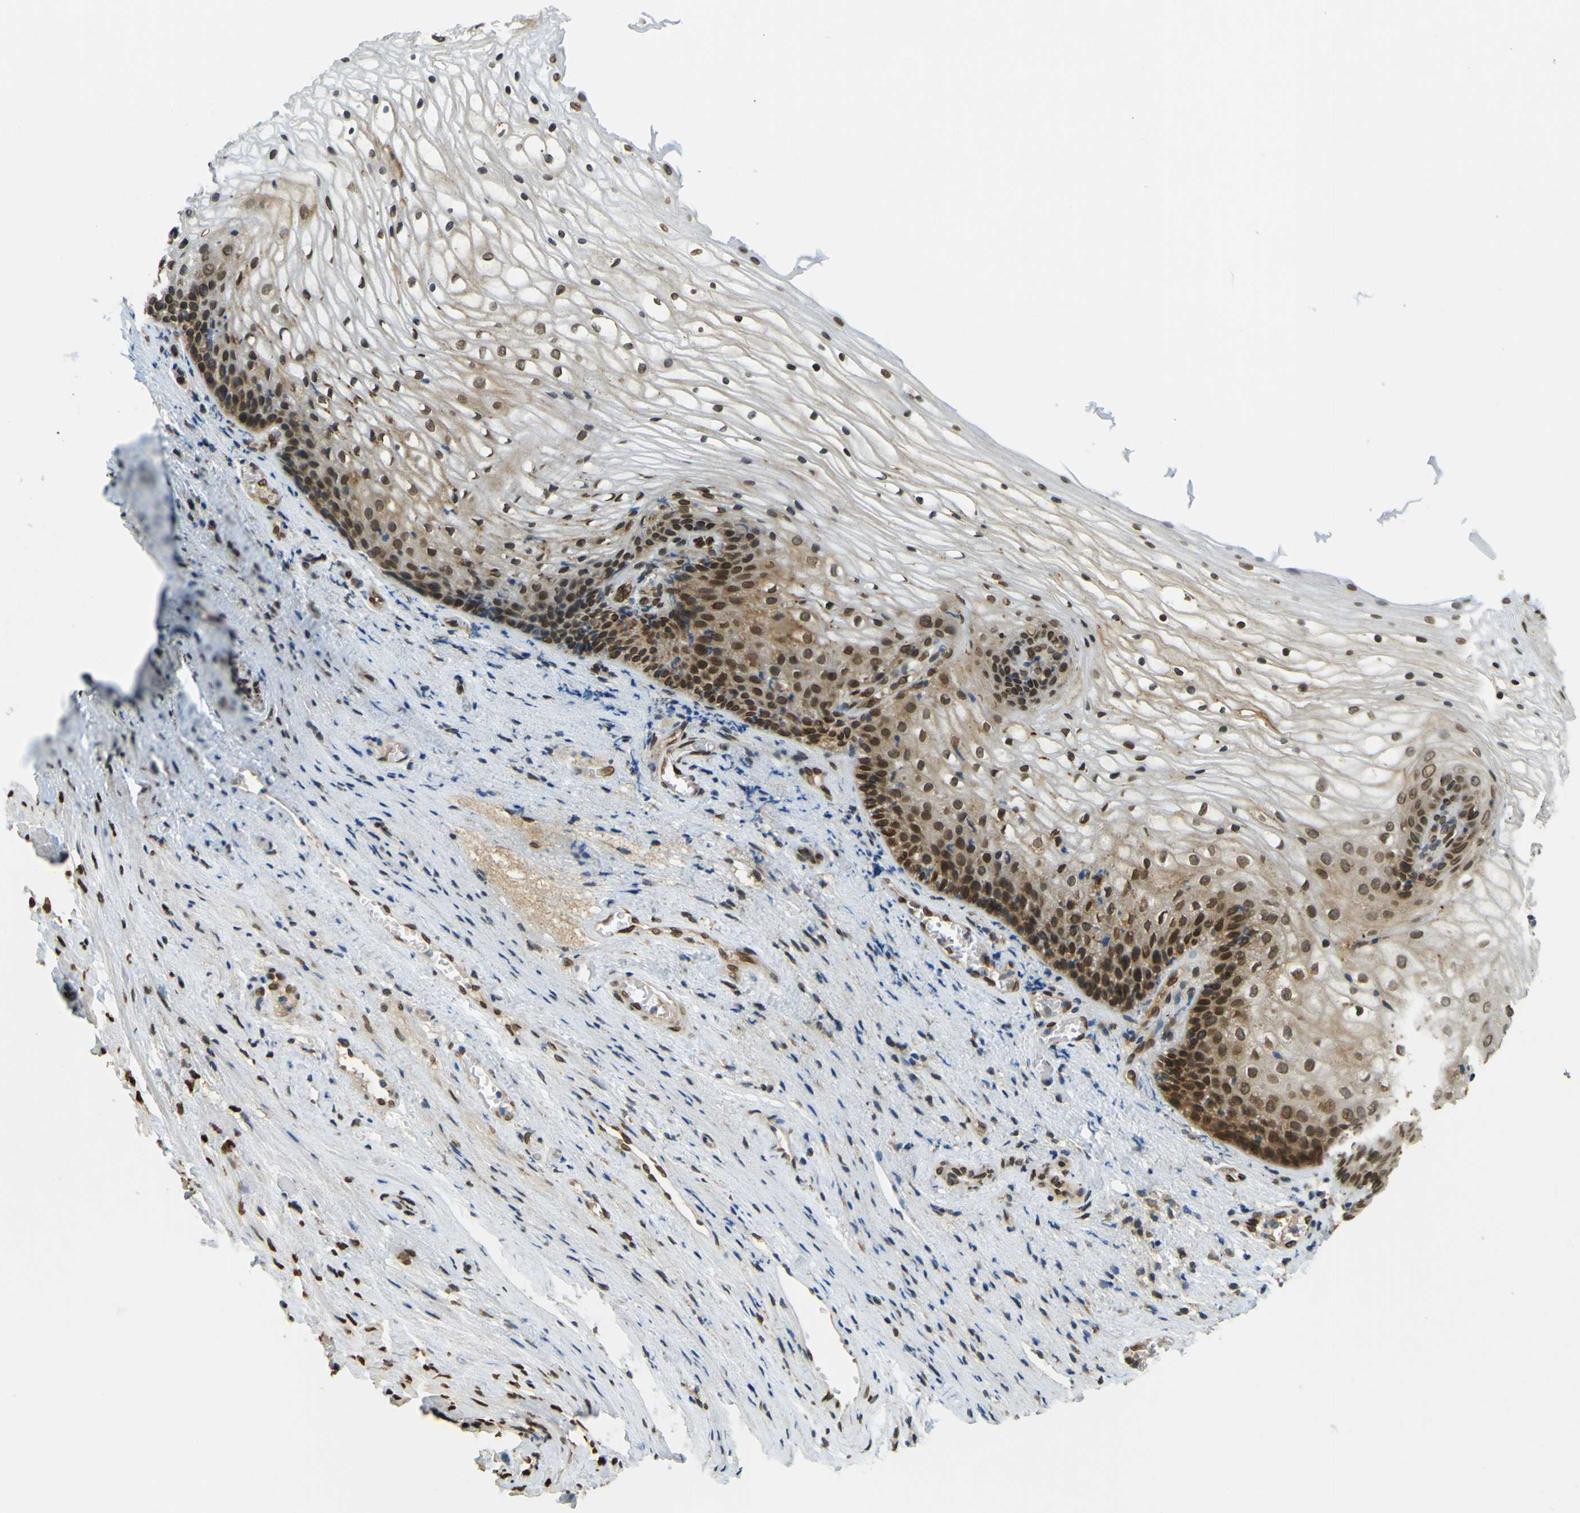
{"staining": {"intensity": "strong", "quantity": ">75%", "location": "cytoplasmic/membranous,nuclear"}, "tissue": "vagina", "cell_type": "Squamous epithelial cells", "image_type": "normal", "snomed": [{"axis": "morphology", "description": "Normal tissue, NOS"}, {"axis": "topography", "description": "Vagina"}], "caption": "Brown immunohistochemical staining in benign human vagina exhibits strong cytoplasmic/membranous,nuclear positivity in about >75% of squamous epithelial cells. (DAB (3,3'-diaminobenzidine) IHC with brightfield microscopy, high magnification).", "gene": "GALNT1", "patient": {"sex": "female", "age": 34}}